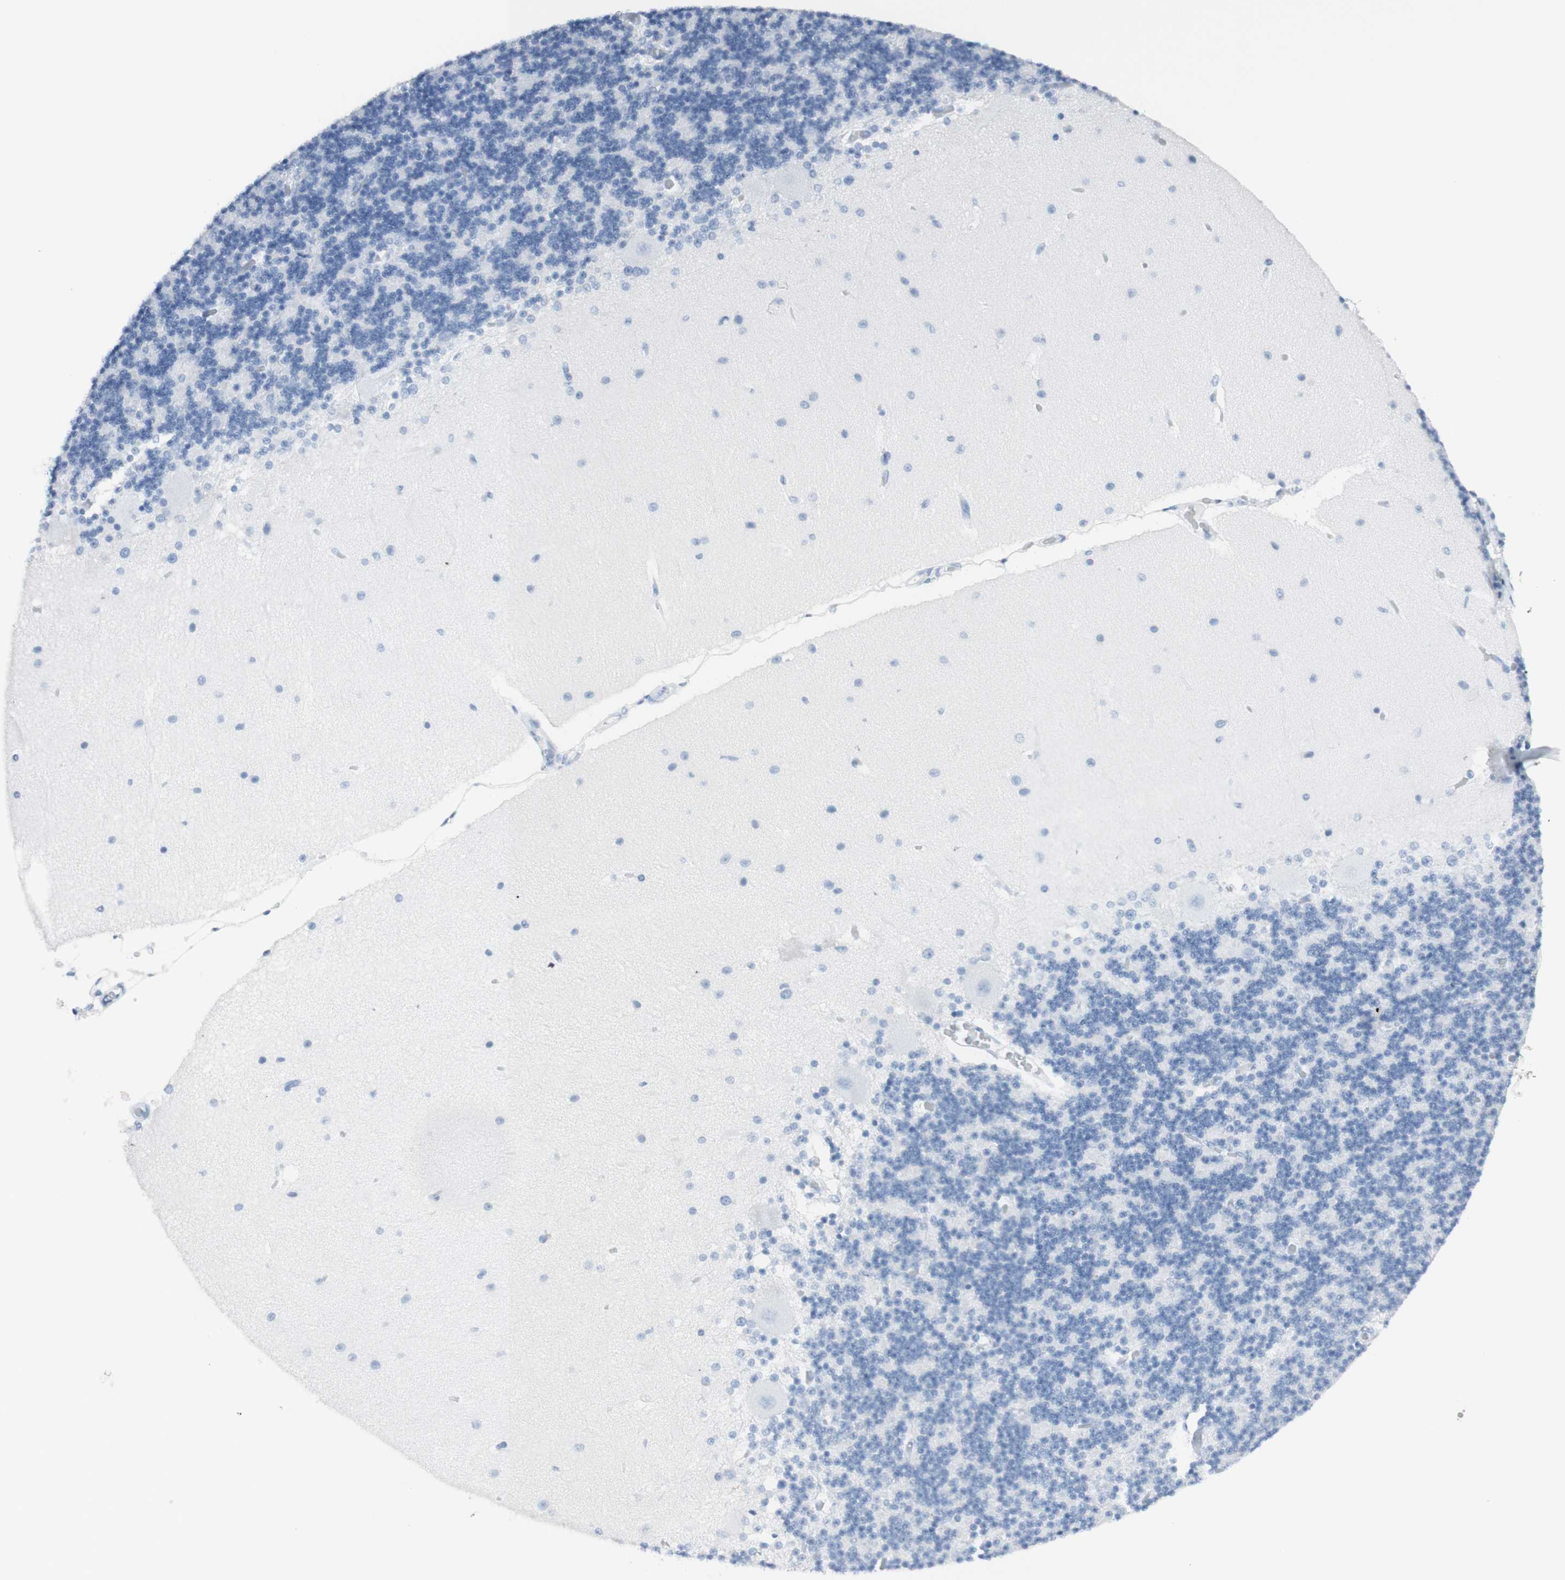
{"staining": {"intensity": "negative", "quantity": "none", "location": "none"}, "tissue": "cerebellum", "cell_type": "Cells in granular layer", "image_type": "normal", "snomed": [{"axis": "morphology", "description": "Normal tissue, NOS"}, {"axis": "topography", "description": "Cerebellum"}], "caption": "An image of human cerebellum is negative for staining in cells in granular layer. (Stains: DAB (3,3'-diaminobenzidine) IHC with hematoxylin counter stain, Microscopy: brightfield microscopy at high magnification).", "gene": "NAPSA", "patient": {"sex": "female", "age": 54}}